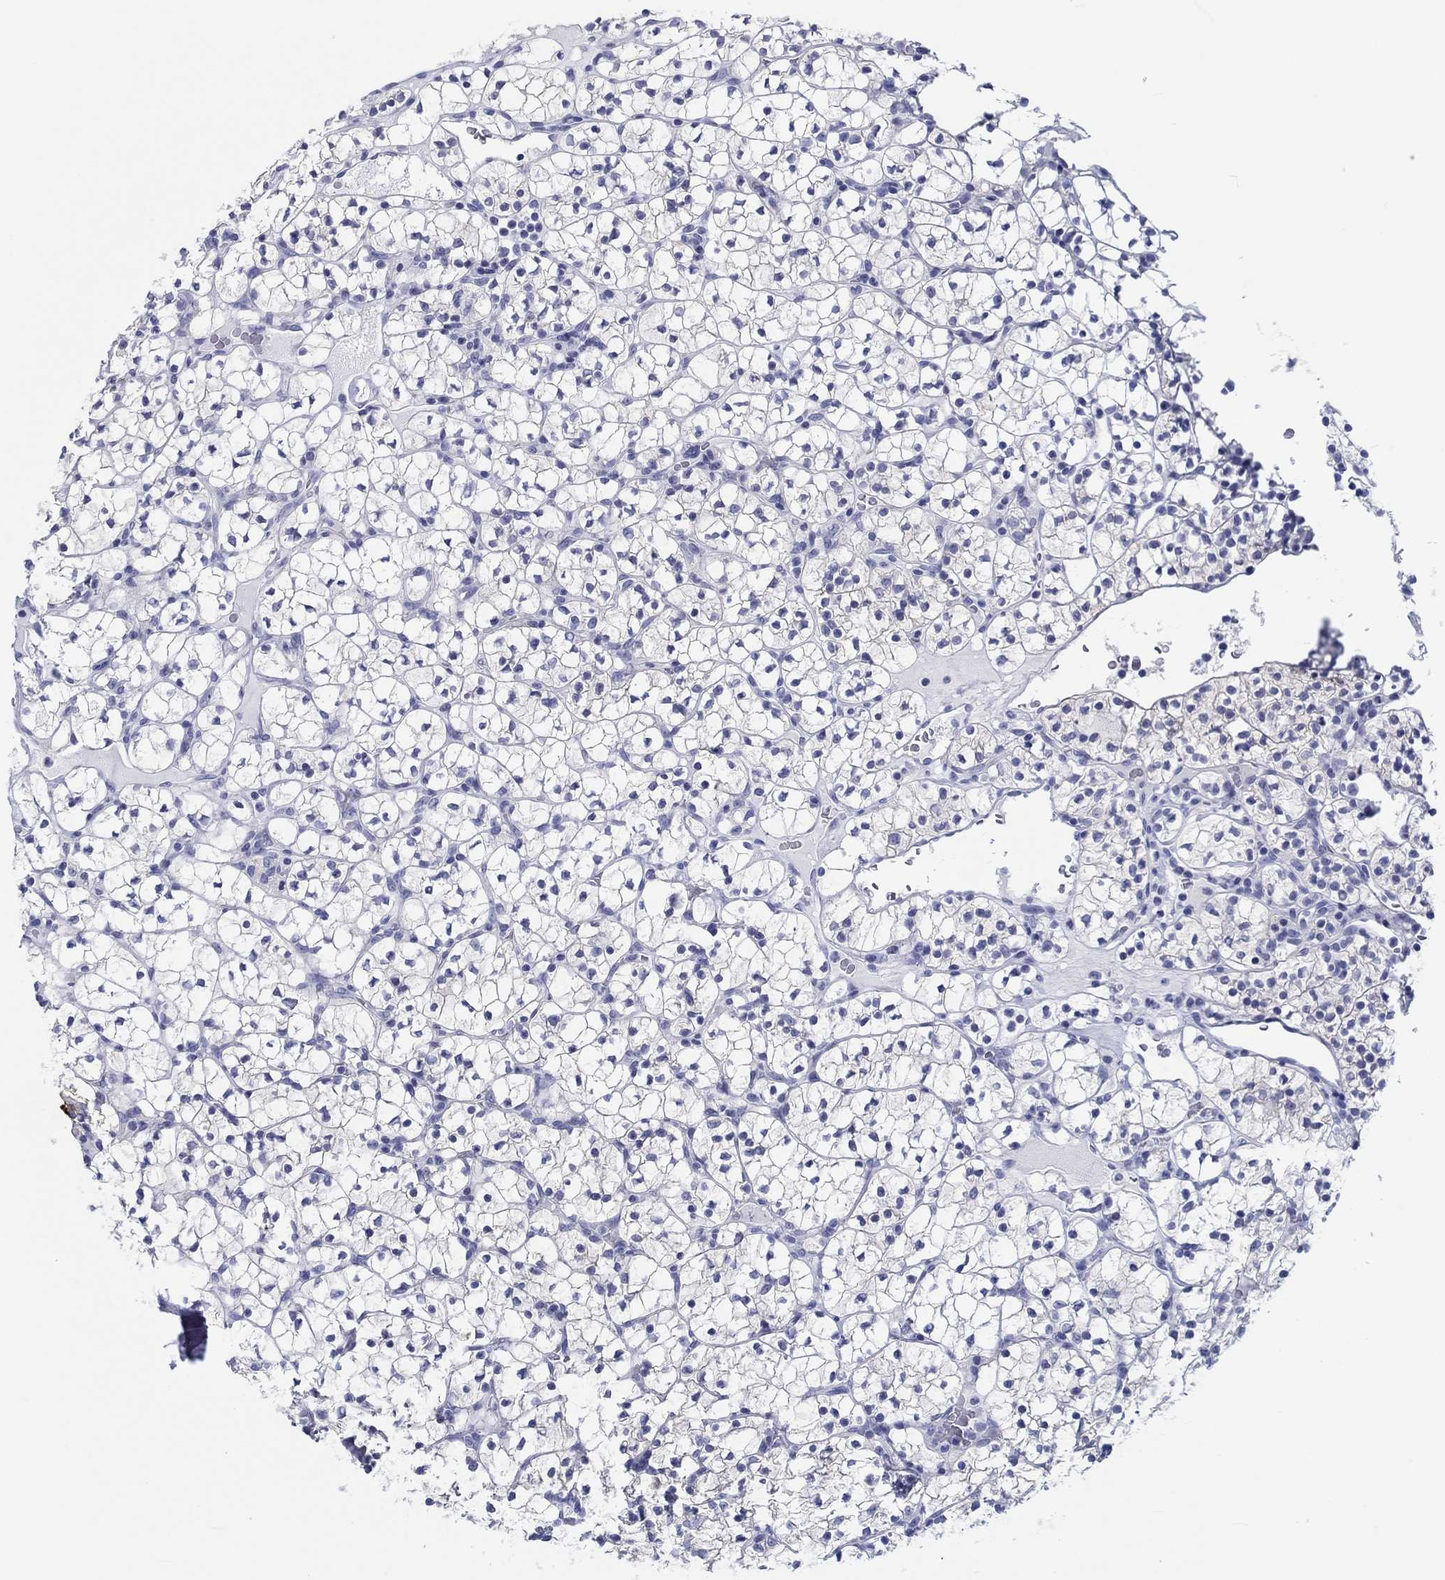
{"staining": {"intensity": "negative", "quantity": "none", "location": "none"}, "tissue": "renal cancer", "cell_type": "Tumor cells", "image_type": "cancer", "snomed": [{"axis": "morphology", "description": "Adenocarcinoma, NOS"}, {"axis": "topography", "description": "Kidney"}], "caption": "Renal cancer stained for a protein using immunohistochemistry exhibits no positivity tumor cells.", "gene": "H1-1", "patient": {"sex": "female", "age": 89}}